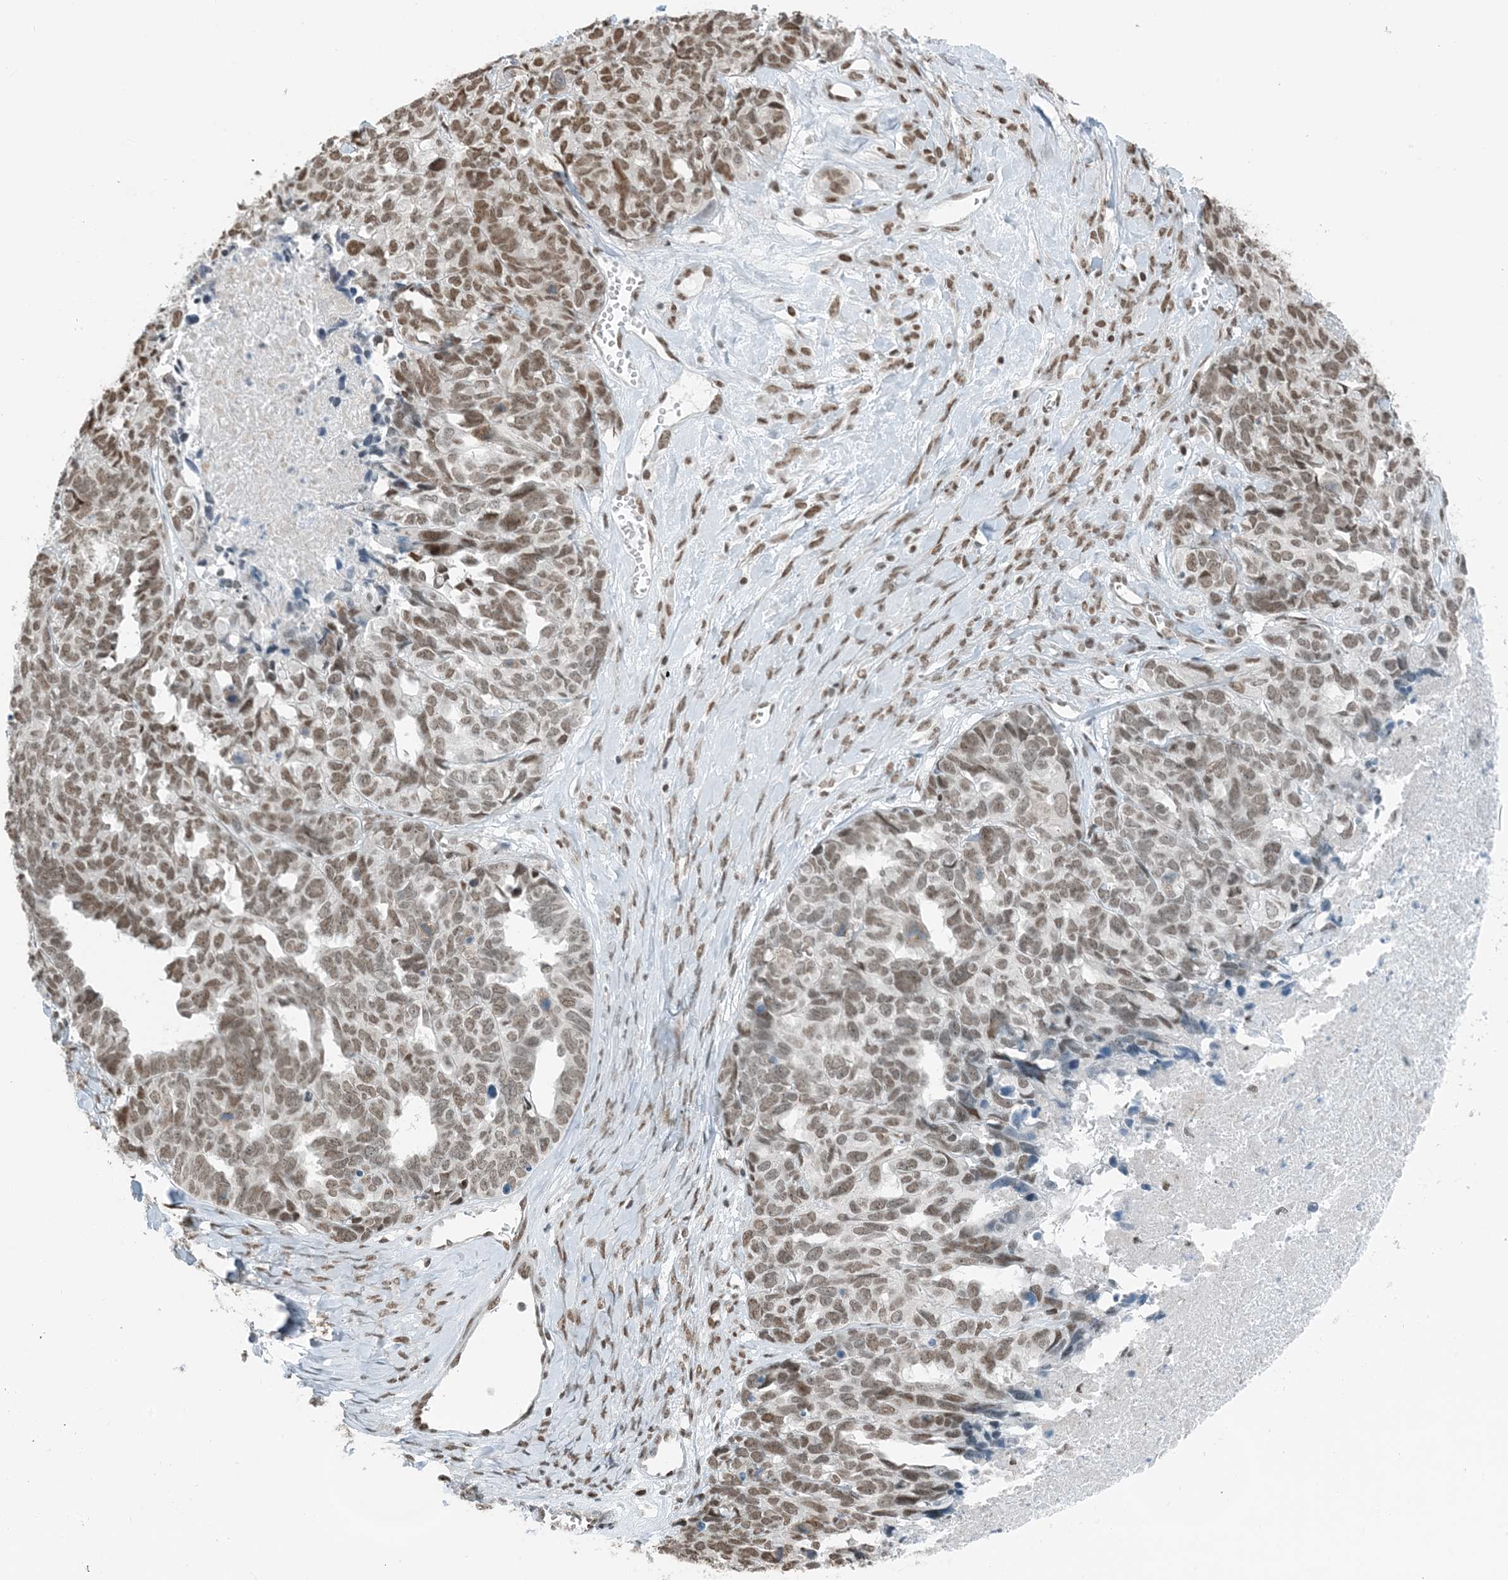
{"staining": {"intensity": "moderate", "quantity": ">75%", "location": "nuclear"}, "tissue": "ovarian cancer", "cell_type": "Tumor cells", "image_type": "cancer", "snomed": [{"axis": "morphology", "description": "Cystadenocarcinoma, serous, NOS"}, {"axis": "topography", "description": "Ovary"}], "caption": "A photomicrograph of human ovarian cancer stained for a protein demonstrates moderate nuclear brown staining in tumor cells.", "gene": "ZNF500", "patient": {"sex": "female", "age": 79}}